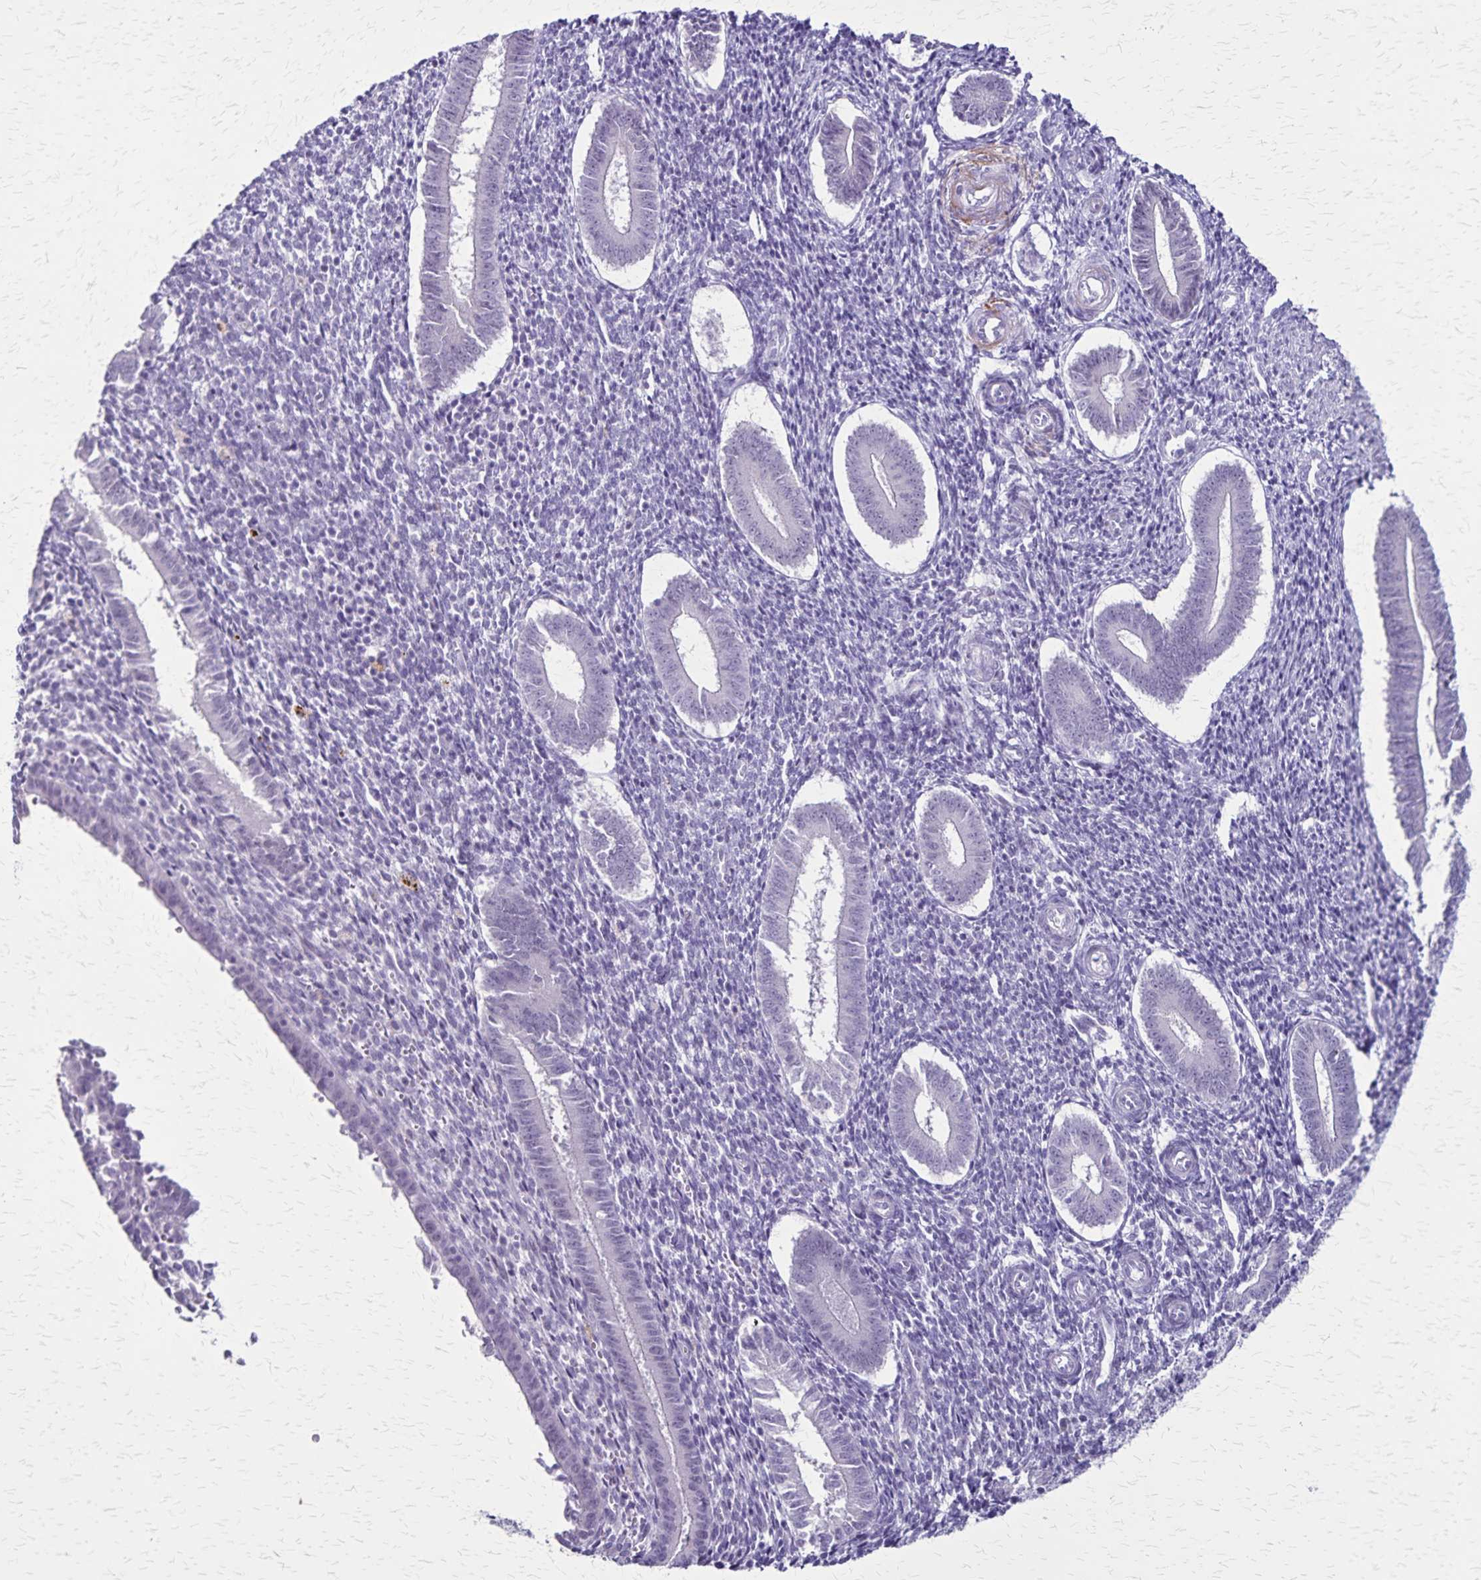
{"staining": {"intensity": "negative", "quantity": "none", "location": "none"}, "tissue": "endometrium", "cell_type": "Cells in endometrial stroma", "image_type": "normal", "snomed": [{"axis": "morphology", "description": "Normal tissue, NOS"}, {"axis": "topography", "description": "Endometrium"}], "caption": "Immunohistochemical staining of unremarkable human endometrium exhibits no significant positivity in cells in endometrial stroma. Brightfield microscopy of immunohistochemistry stained with DAB (brown) and hematoxylin (blue), captured at high magnification.", "gene": "OR51B5", "patient": {"sex": "female", "age": 25}}